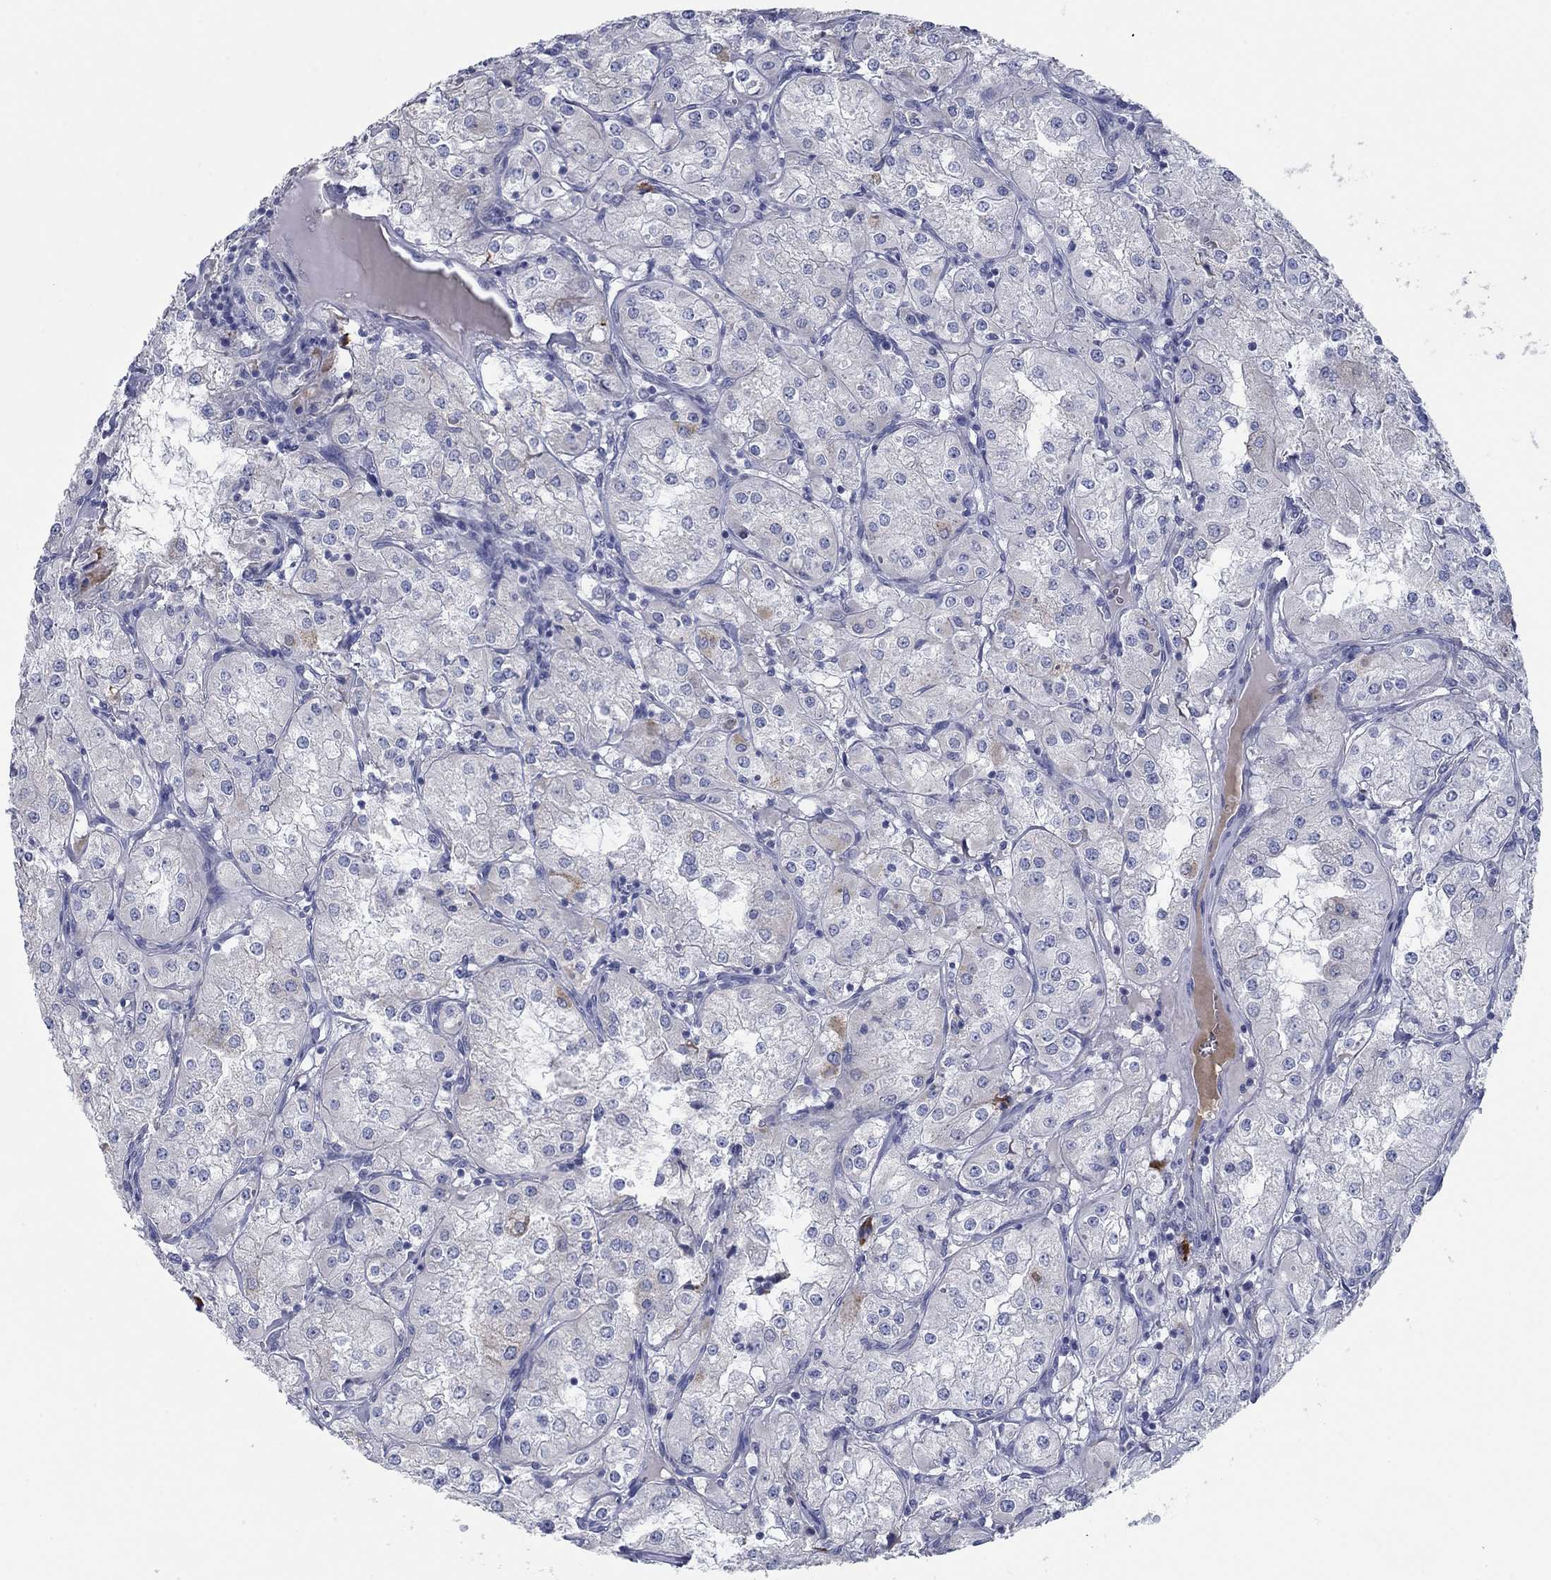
{"staining": {"intensity": "negative", "quantity": "none", "location": "none"}, "tissue": "renal cancer", "cell_type": "Tumor cells", "image_type": "cancer", "snomed": [{"axis": "morphology", "description": "Adenocarcinoma, NOS"}, {"axis": "topography", "description": "Kidney"}], "caption": "High magnification brightfield microscopy of renal cancer (adenocarcinoma) stained with DAB (brown) and counterstained with hematoxylin (blue): tumor cells show no significant expression.", "gene": "APOC3", "patient": {"sex": "male", "age": 77}}